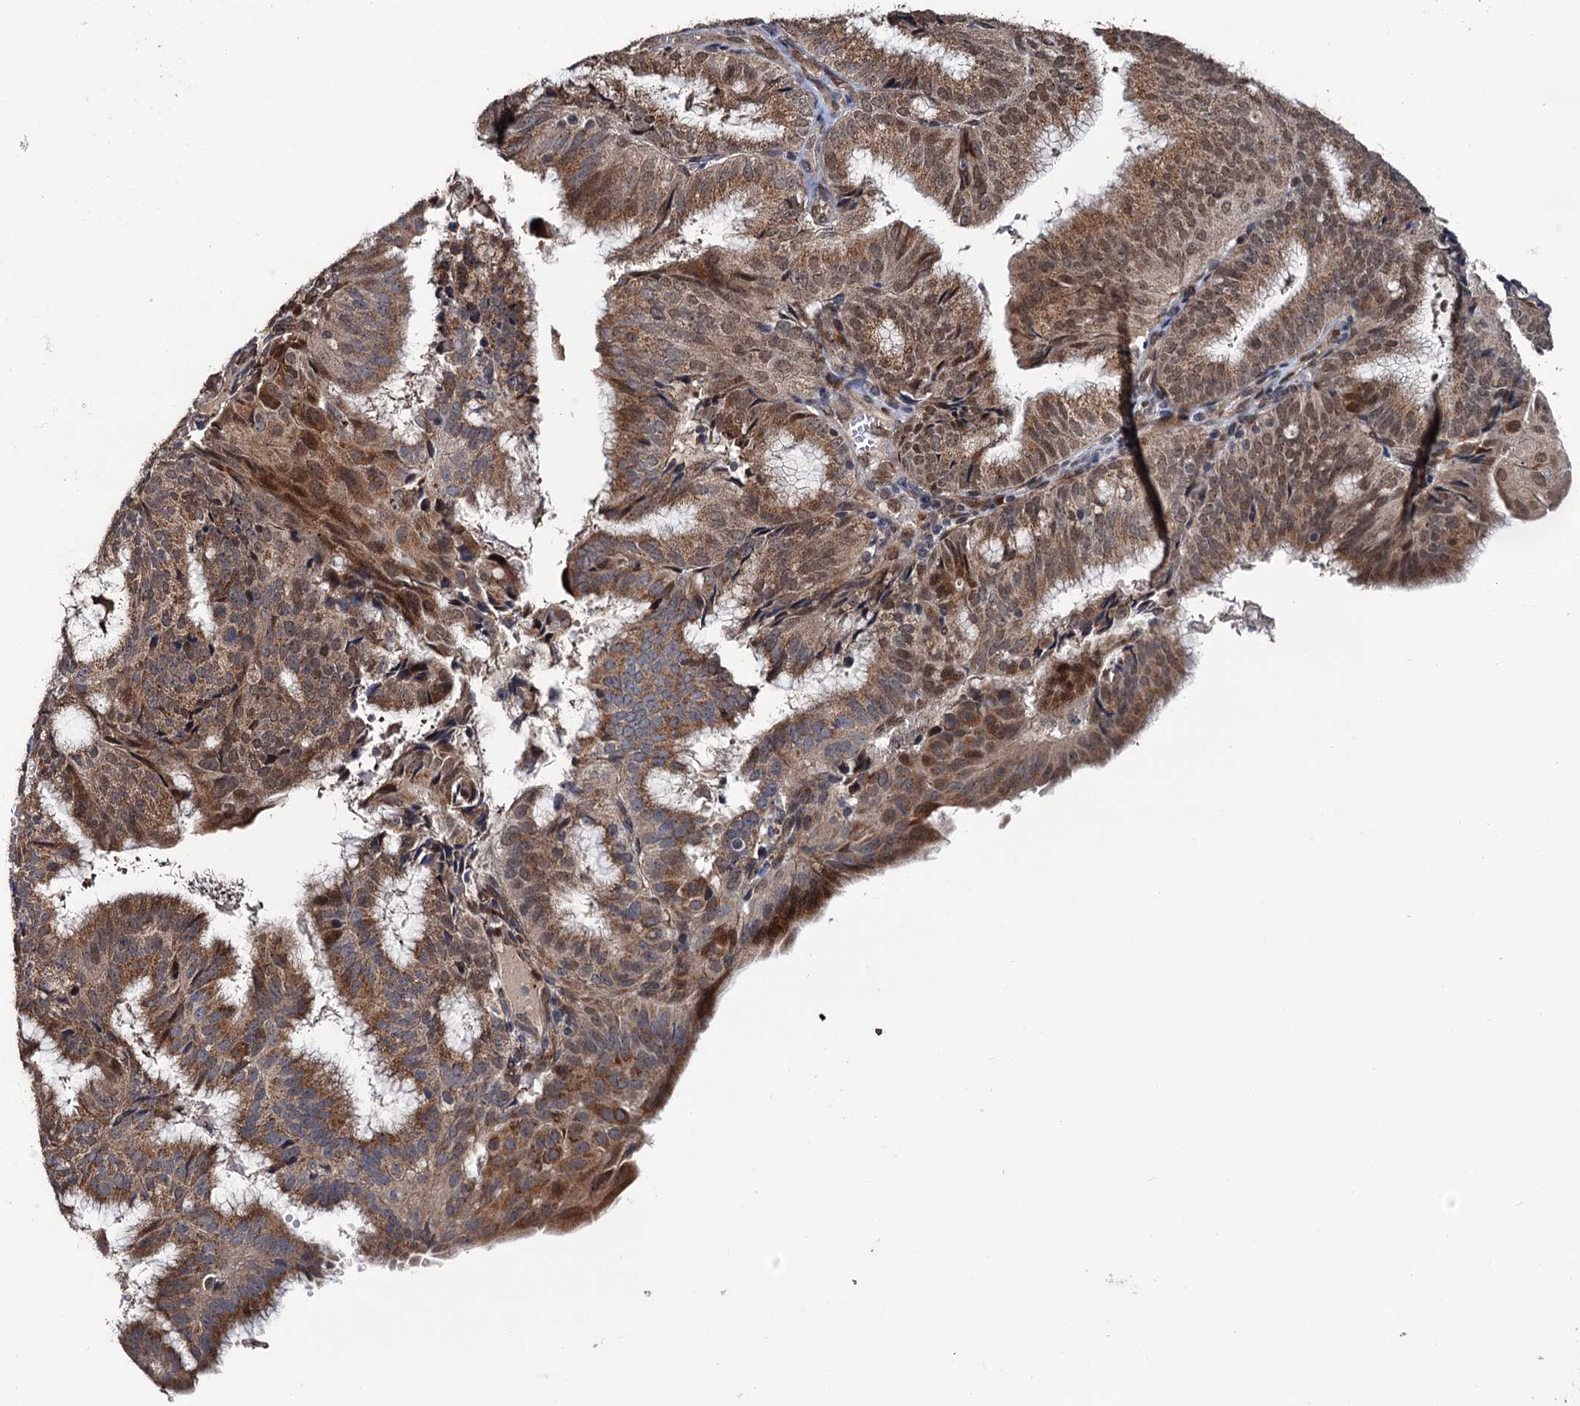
{"staining": {"intensity": "moderate", "quantity": ">75%", "location": "cytoplasmic/membranous,nuclear"}, "tissue": "endometrial cancer", "cell_type": "Tumor cells", "image_type": "cancer", "snomed": [{"axis": "morphology", "description": "Adenocarcinoma, NOS"}, {"axis": "topography", "description": "Endometrium"}], "caption": "Brown immunohistochemical staining in adenocarcinoma (endometrial) displays moderate cytoplasmic/membranous and nuclear expression in about >75% of tumor cells.", "gene": "LRRC63", "patient": {"sex": "female", "age": 49}}